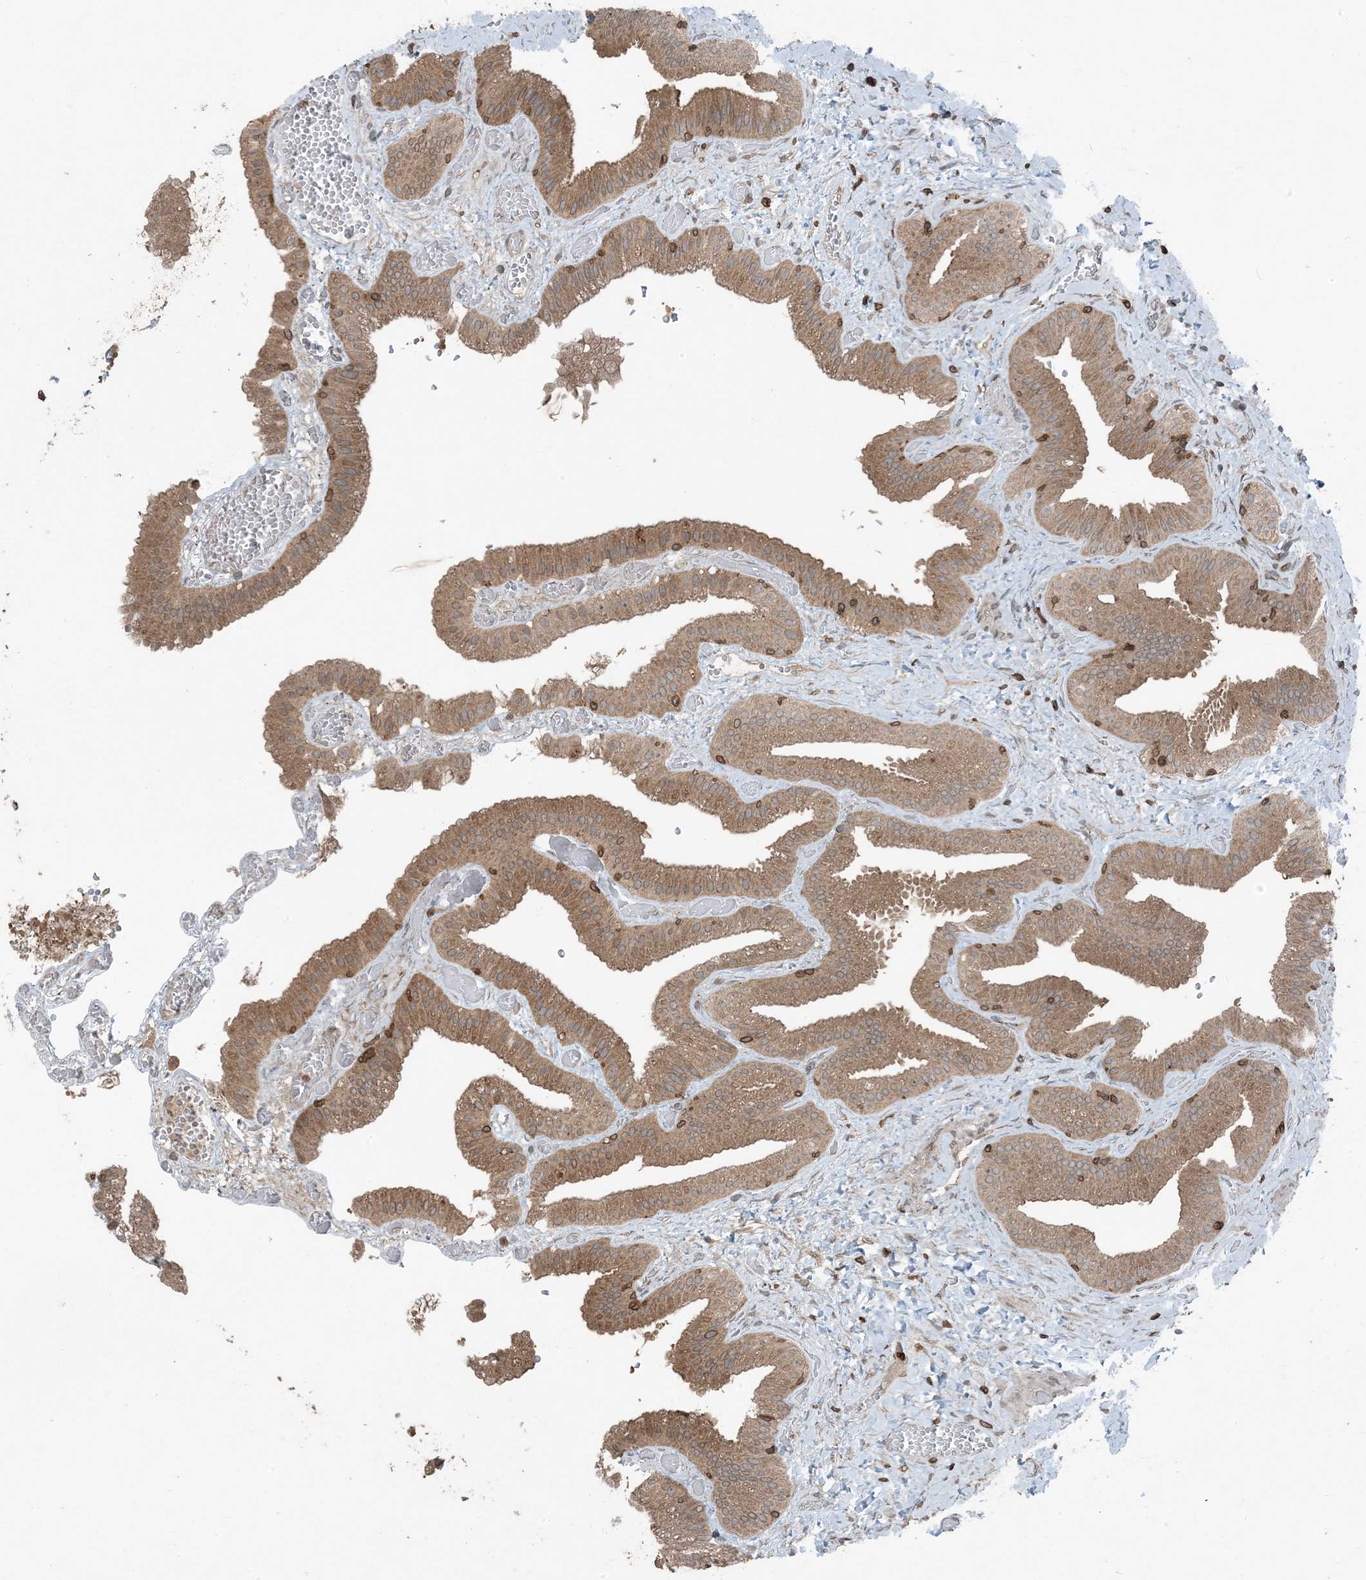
{"staining": {"intensity": "moderate", "quantity": ">75%", "location": "cytoplasmic/membranous"}, "tissue": "gallbladder", "cell_type": "Glandular cells", "image_type": "normal", "snomed": [{"axis": "morphology", "description": "Normal tissue, NOS"}, {"axis": "topography", "description": "Gallbladder"}], "caption": "The micrograph reveals staining of unremarkable gallbladder, revealing moderate cytoplasmic/membranous protein positivity (brown color) within glandular cells. (DAB IHC with brightfield microscopy, high magnification).", "gene": "ZFAND2B", "patient": {"sex": "female", "age": 64}}